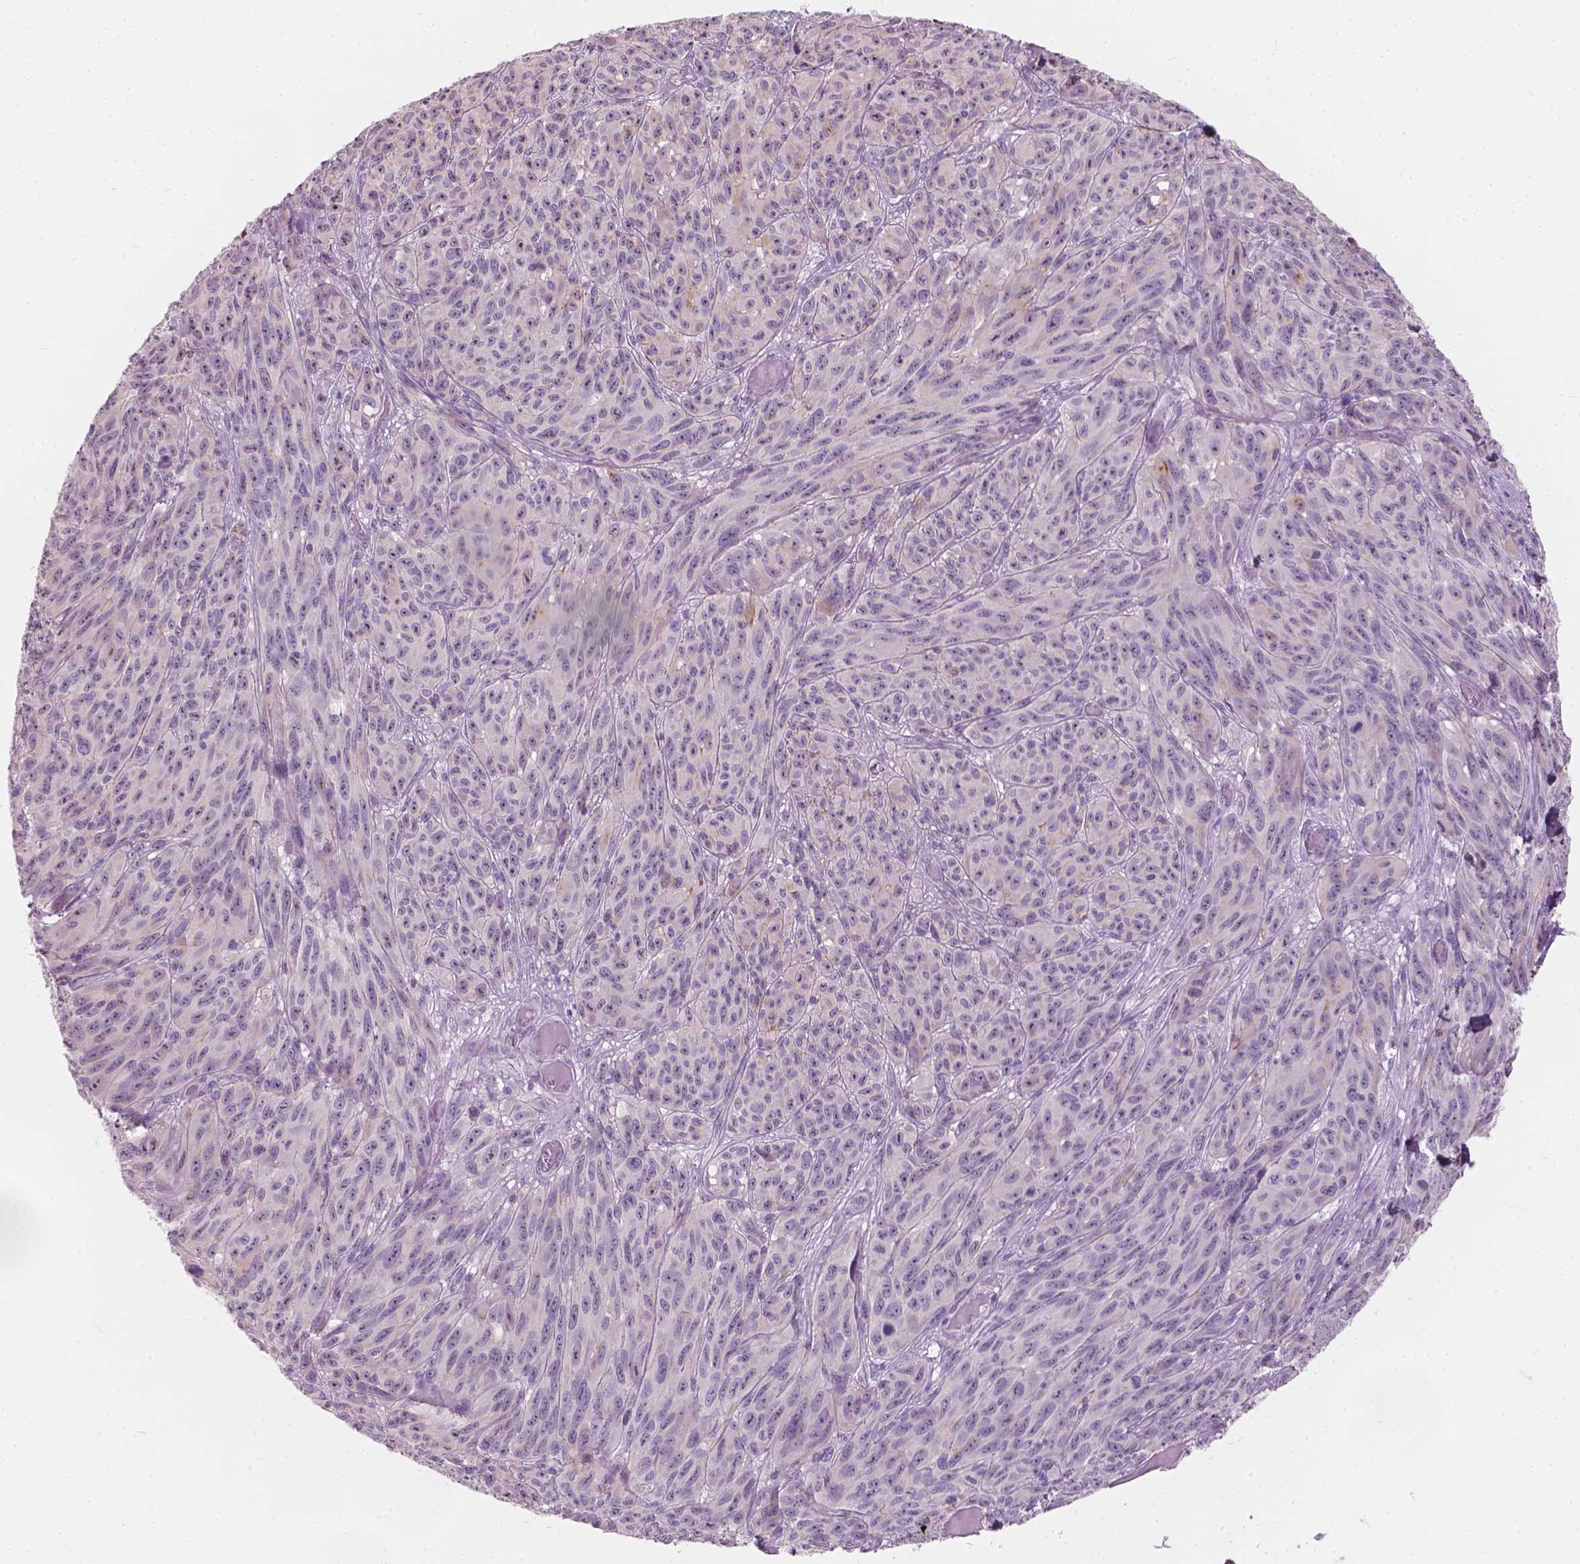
{"staining": {"intensity": "negative", "quantity": "none", "location": "none"}, "tissue": "melanoma", "cell_type": "Tumor cells", "image_type": "cancer", "snomed": [{"axis": "morphology", "description": "Malignant melanoma, NOS"}, {"axis": "topography", "description": "Vulva, labia, clitoris and Bartholin´s gland, NO"}], "caption": "Melanoma was stained to show a protein in brown. There is no significant staining in tumor cells.", "gene": "GPRC5A", "patient": {"sex": "female", "age": 75}}